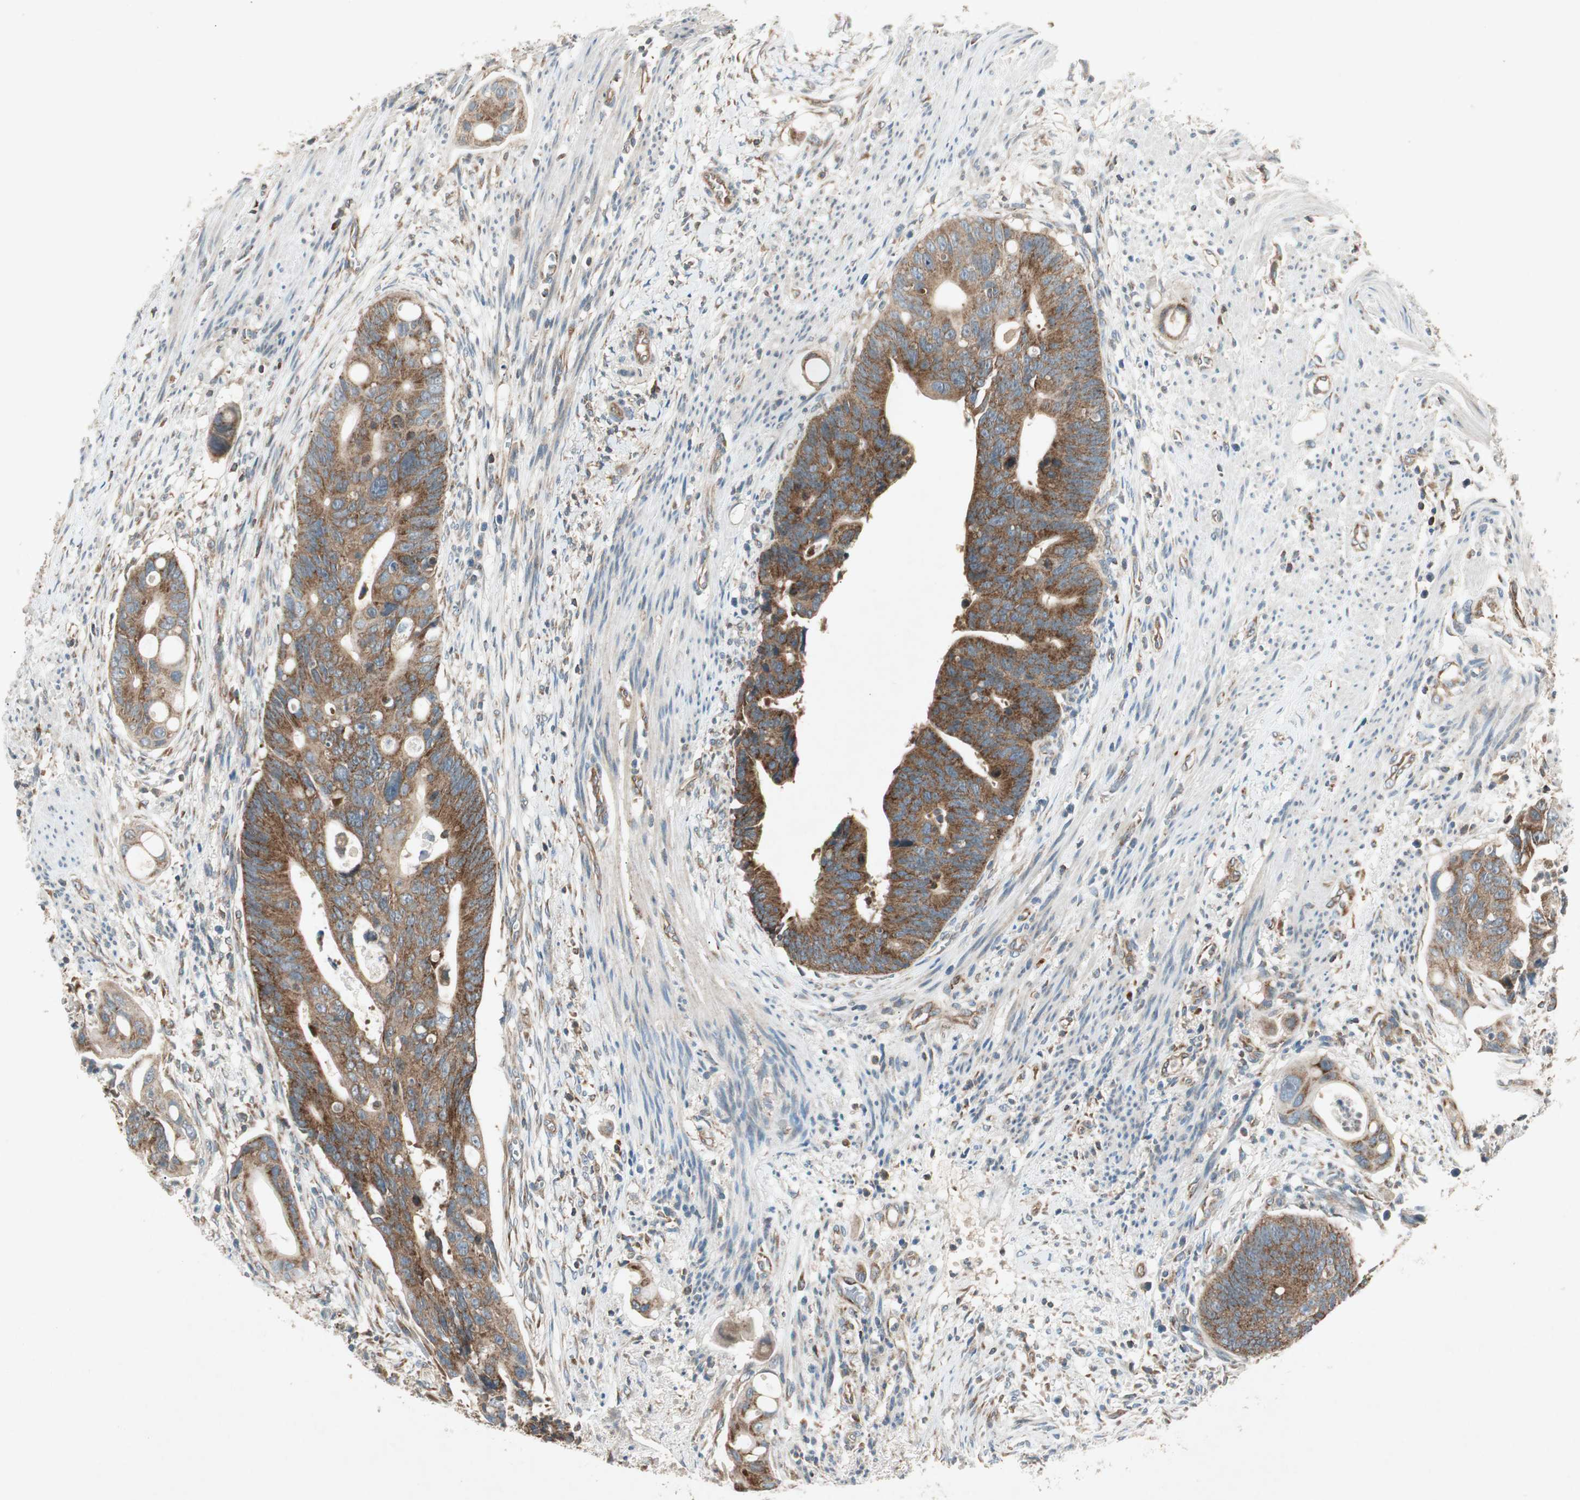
{"staining": {"intensity": "strong", "quantity": ">75%", "location": "cytoplasmic/membranous"}, "tissue": "colorectal cancer", "cell_type": "Tumor cells", "image_type": "cancer", "snomed": [{"axis": "morphology", "description": "Adenocarcinoma, NOS"}, {"axis": "topography", "description": "Colon"}], "caption": "Immunohistochemical staining of colorectal cancer (adenocarcinoma) shows high levels of strong cytoplasmic/membranous expression in approximately >75% of tumor cells. The protein is shown in brown color, while the nuclei are stained blue.", "gene": "CHADL", "patient": {"sex": "female", "age": 57}}